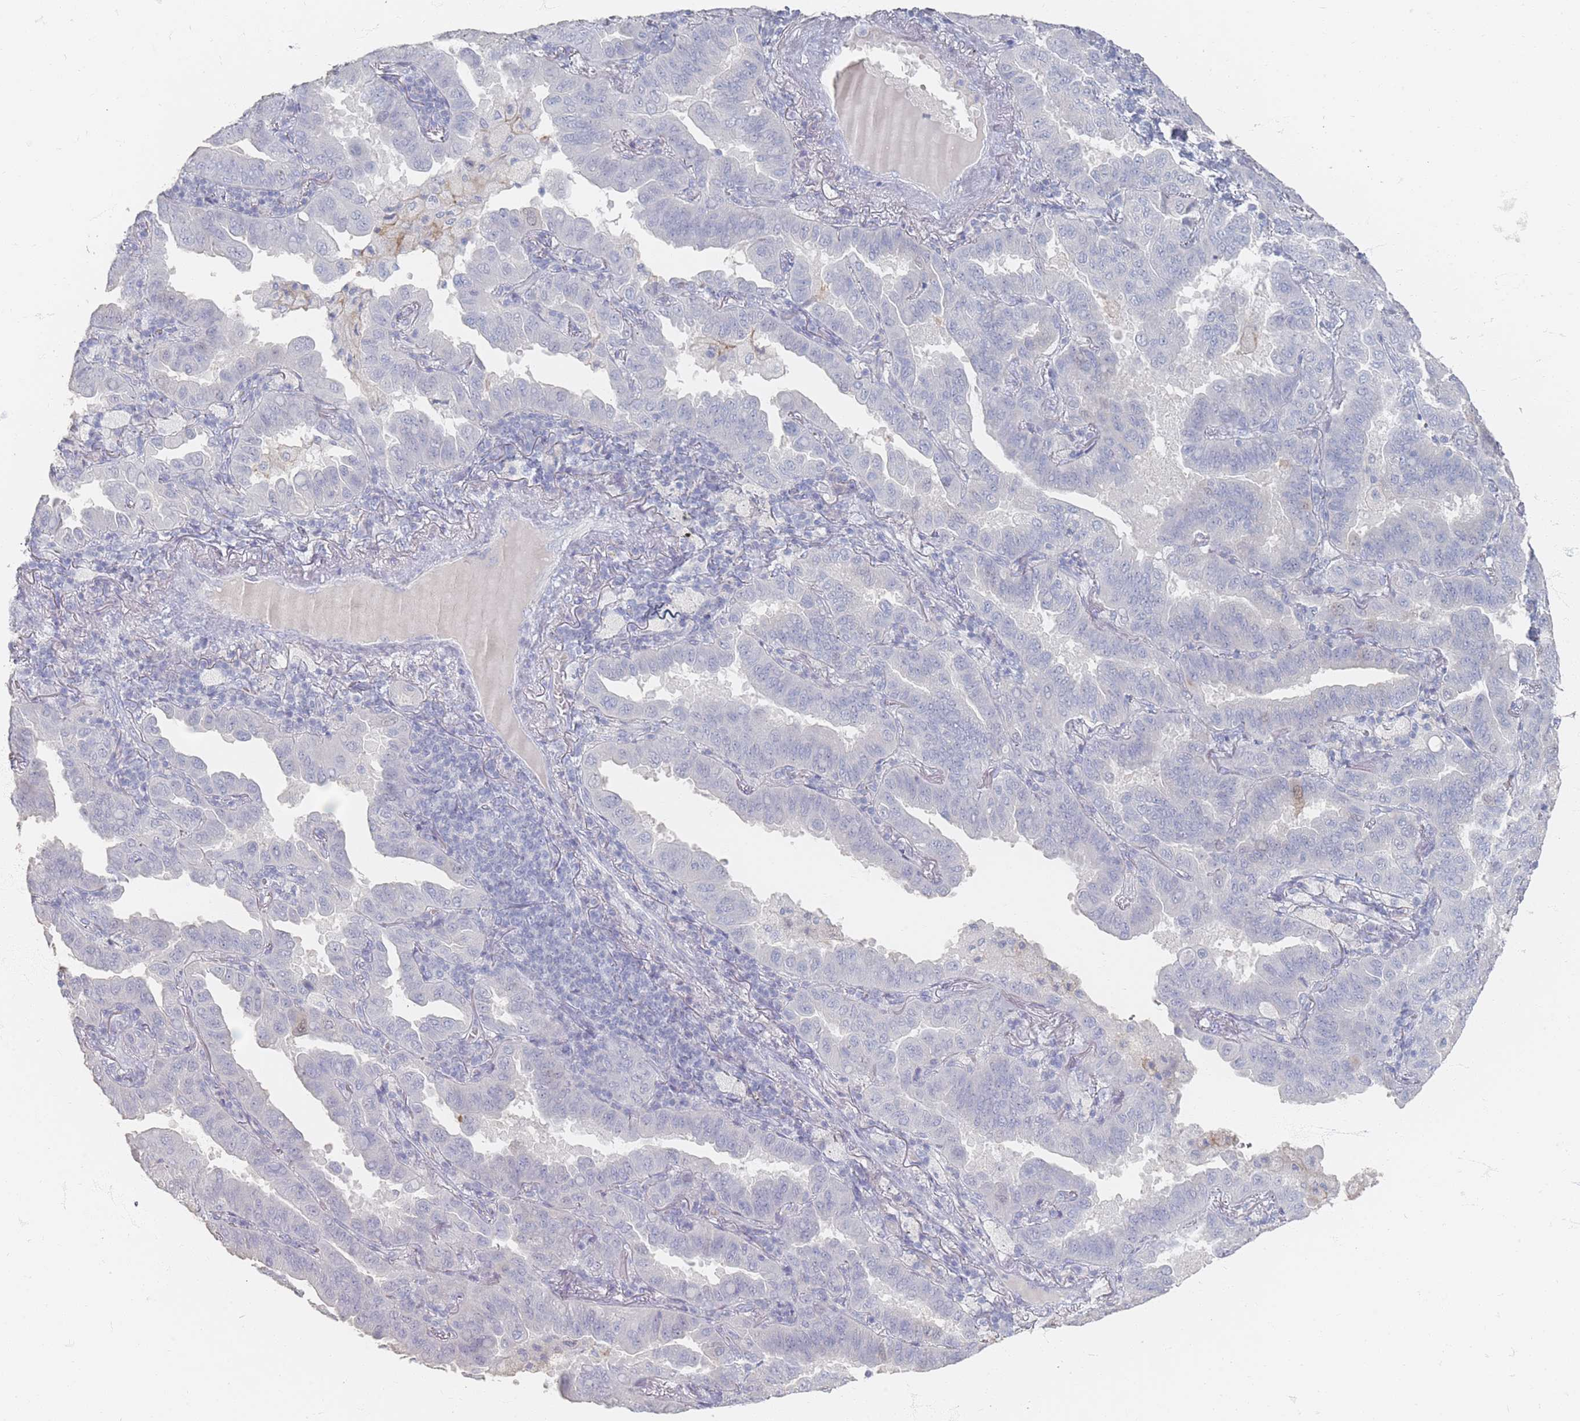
{"staining": {"intensity": "negative", "quantity": "none", "location": "none"}, "tissue": "lung cancer", "cell_type": "Tumor cells", "image_type": "cancer", "snomed": [{"axis": "morphology", "description": "Adenocarcinoma, NOS"}, {"axis": "topography", "description": "Lung"}], "caption": "Tumor cells are negative for brown protein staining in lung cancer (adenocarcinoma).", "gene": "HELZ2", "patient": {"sex": "male", "age": 64}}